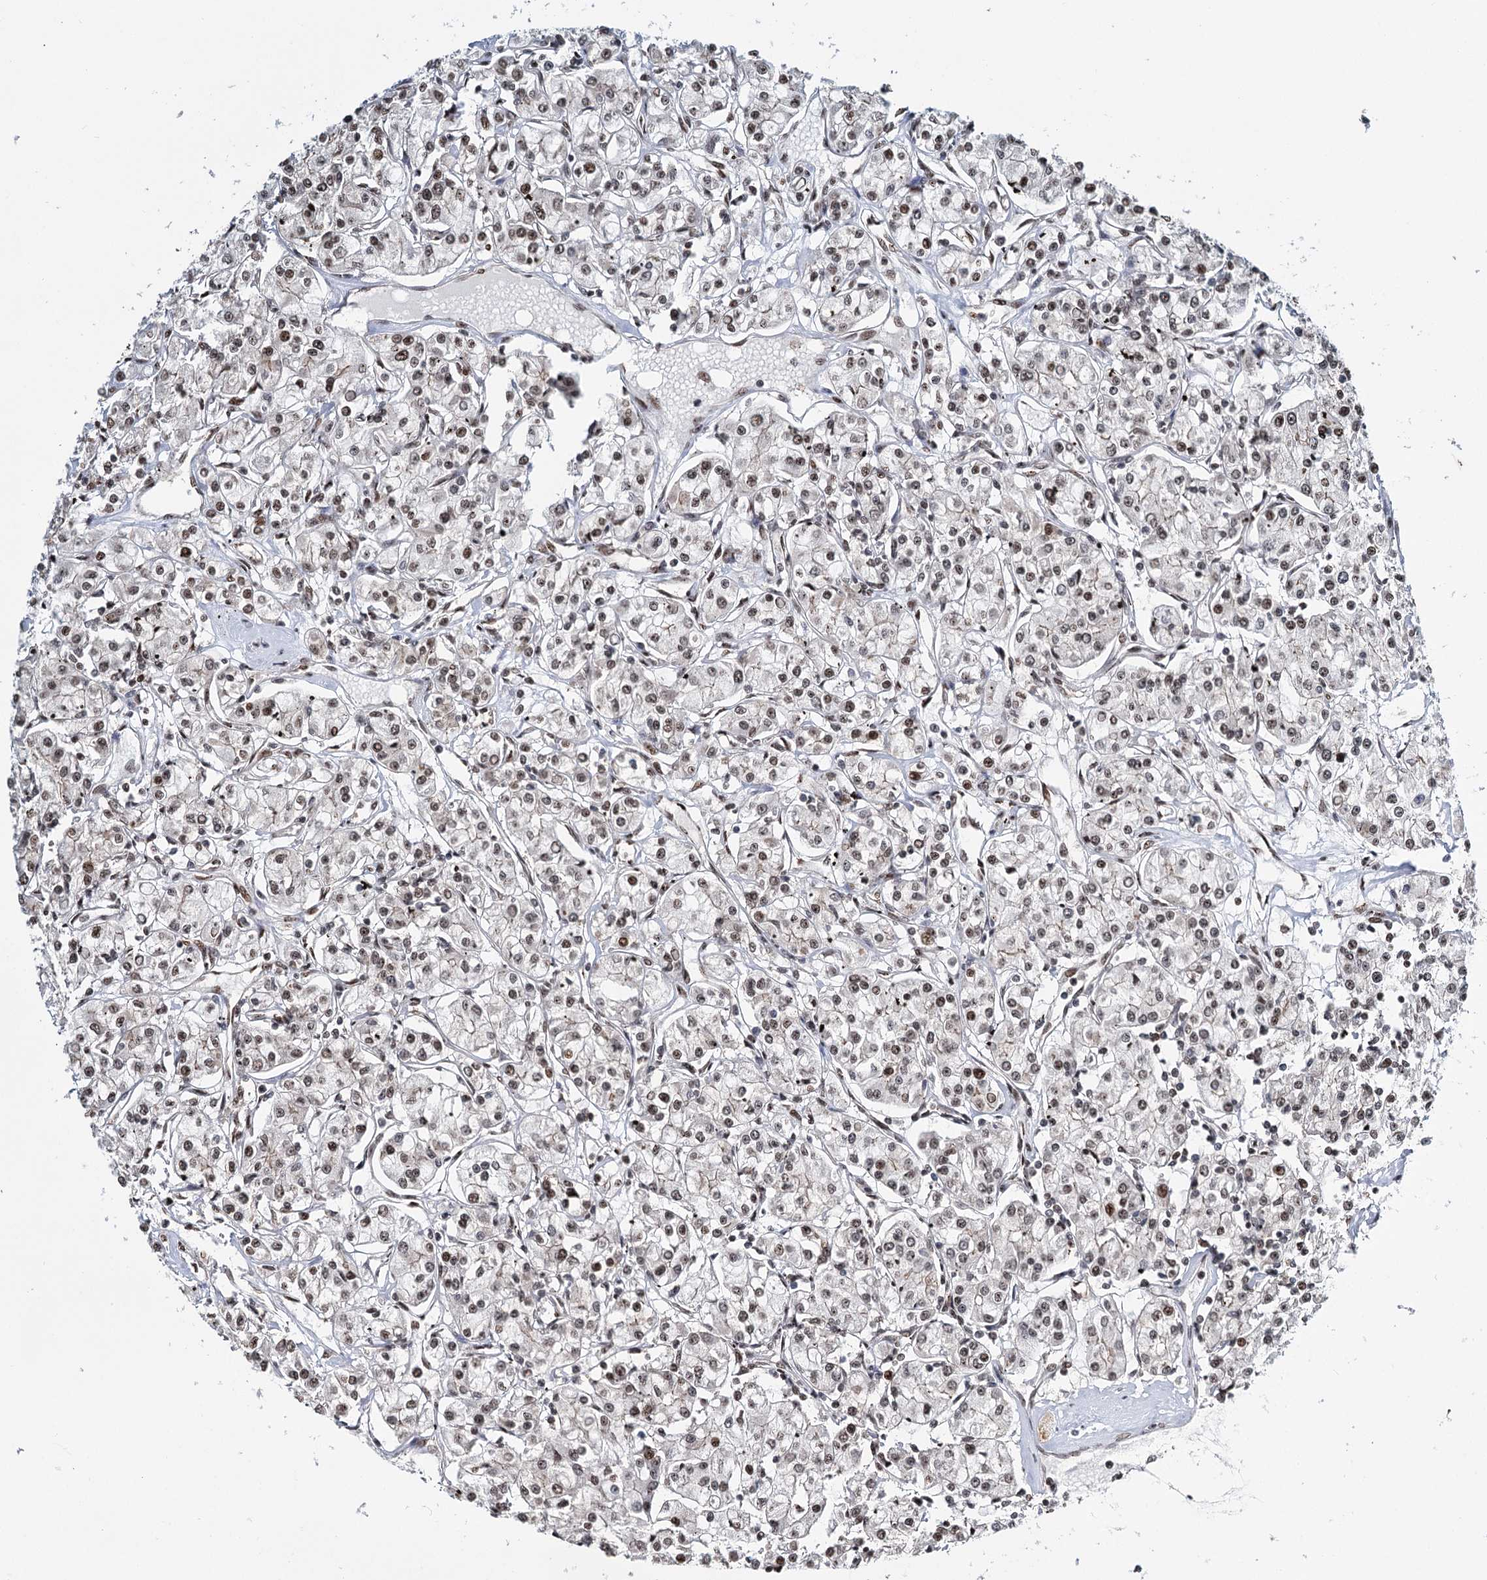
{"staining": {"intensity": "moderate", "quantity": "25%-75%", "location": "nuclear"}, "tissue": "renal cancer", "cell_type": "Tumor cells", "image_type": "cancer", "snomed": [{"axis": "morphology", "description": "Adenocarcinoma, NOS"}, {"axis": "topography", "description": "Kidney"}], "caption": "This photomicrograph displays renal adenocarcinoma stained with immunohistochemistry to label a protein in brown. The nuclear of tumor cells show moderate positivity for the protein. Nuclei are counter-stained blue.", "gene": "RPS27A", "patient": {"sex": "female", "age": 59}}